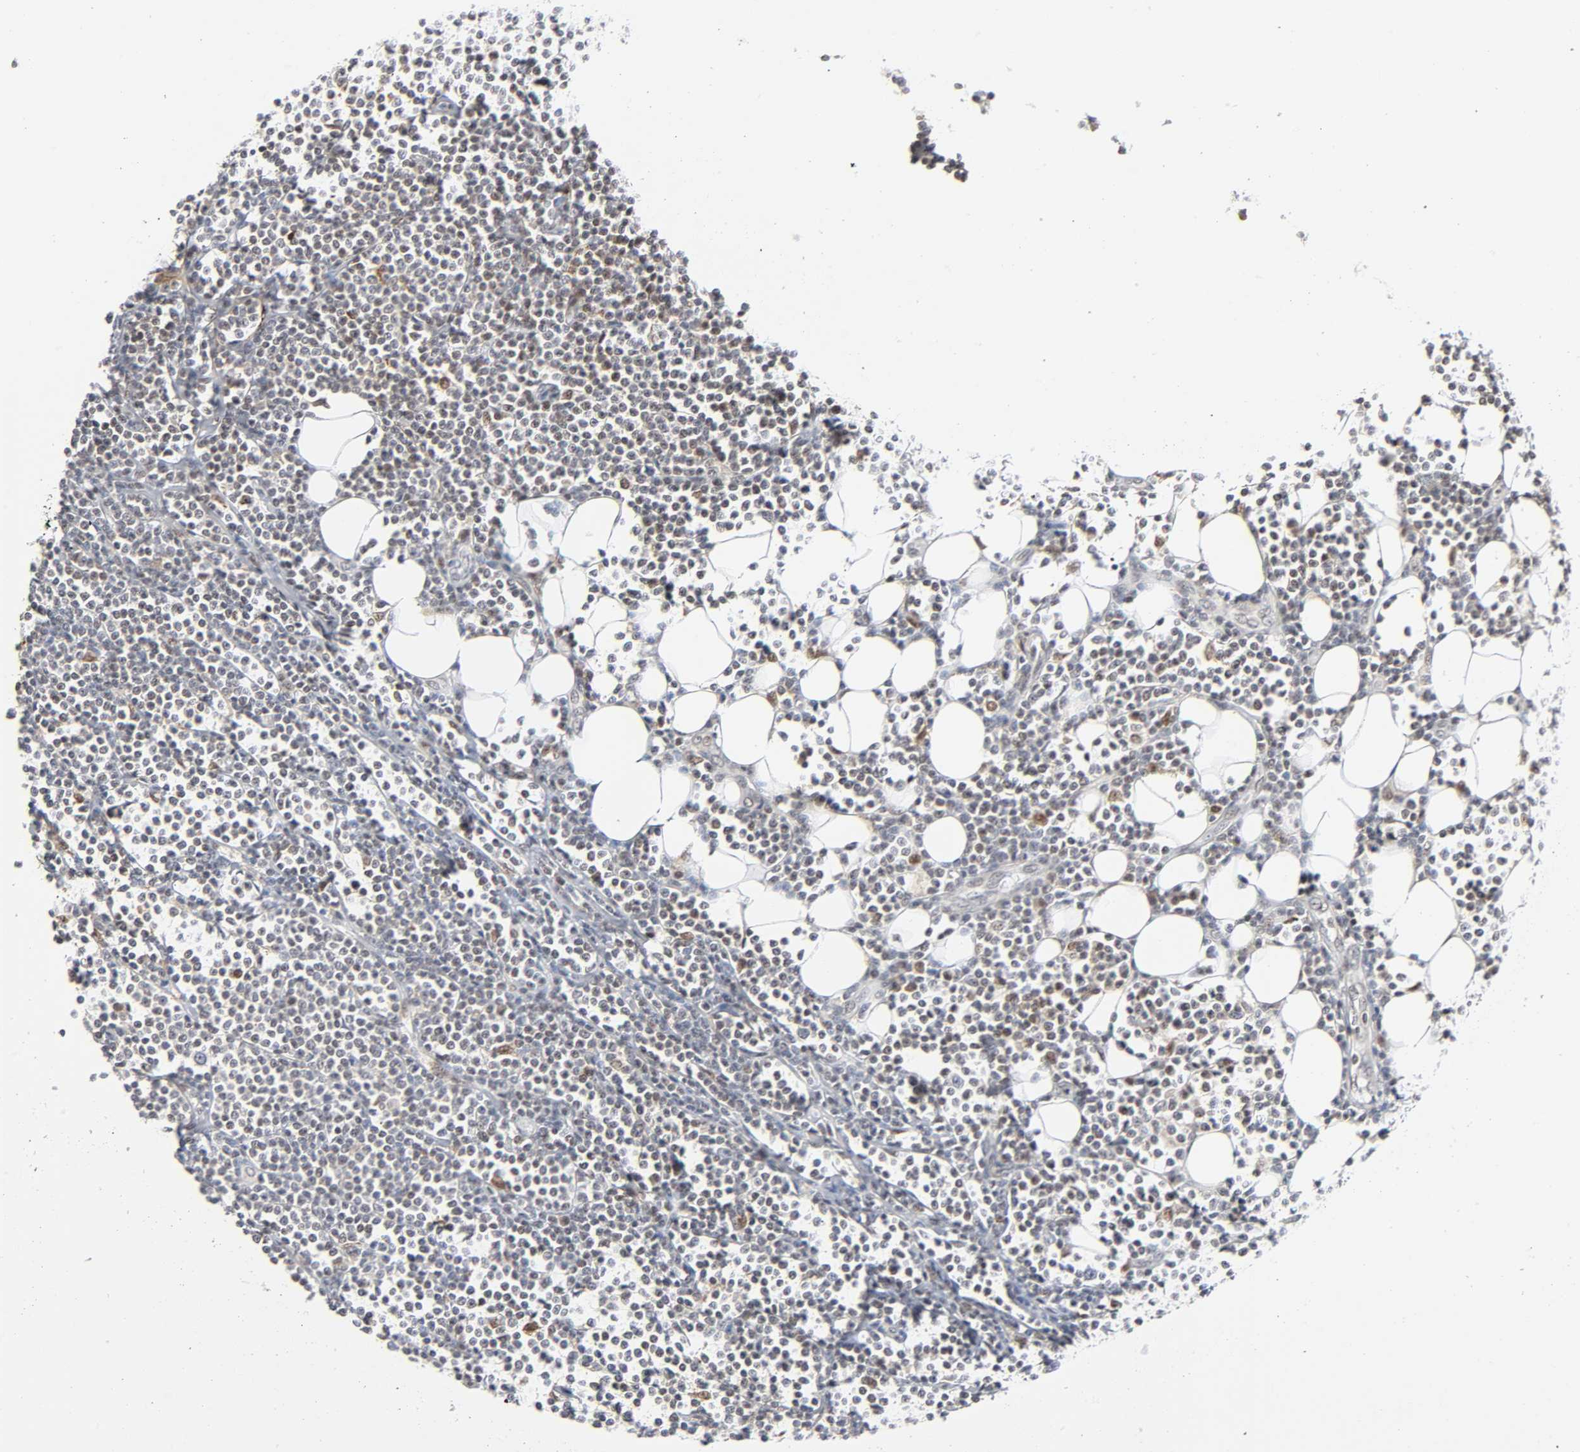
{"staining": {"intensity": "moderate", "quantity": "<25%", "location": "nuclear"}, "tissue": "lymphoma", "cell_type": "Tumor cells", "image_type": "cancer", "snomed": [{"axis": "morphology", "description": "Malignant lymphoma, non-Hodgkin's type, Low grade"}, {"axis": "topography", "description": "Soft tissue"}], "caption": "Immunohistochemistry (IHC) (DAB (3,3'-diaminobenzidine)) staining of low-grade malignant lymphoma, non-Hodgkin's type displays moderate nuclear protein expression in approximately <25% of tumor cells. (DAB (3,3'-diaminobenzidine) IHC with brightfield microscopy, high magnification).", "gene": "KAT2B", "patient": {"sex": "male", "age": 92}}